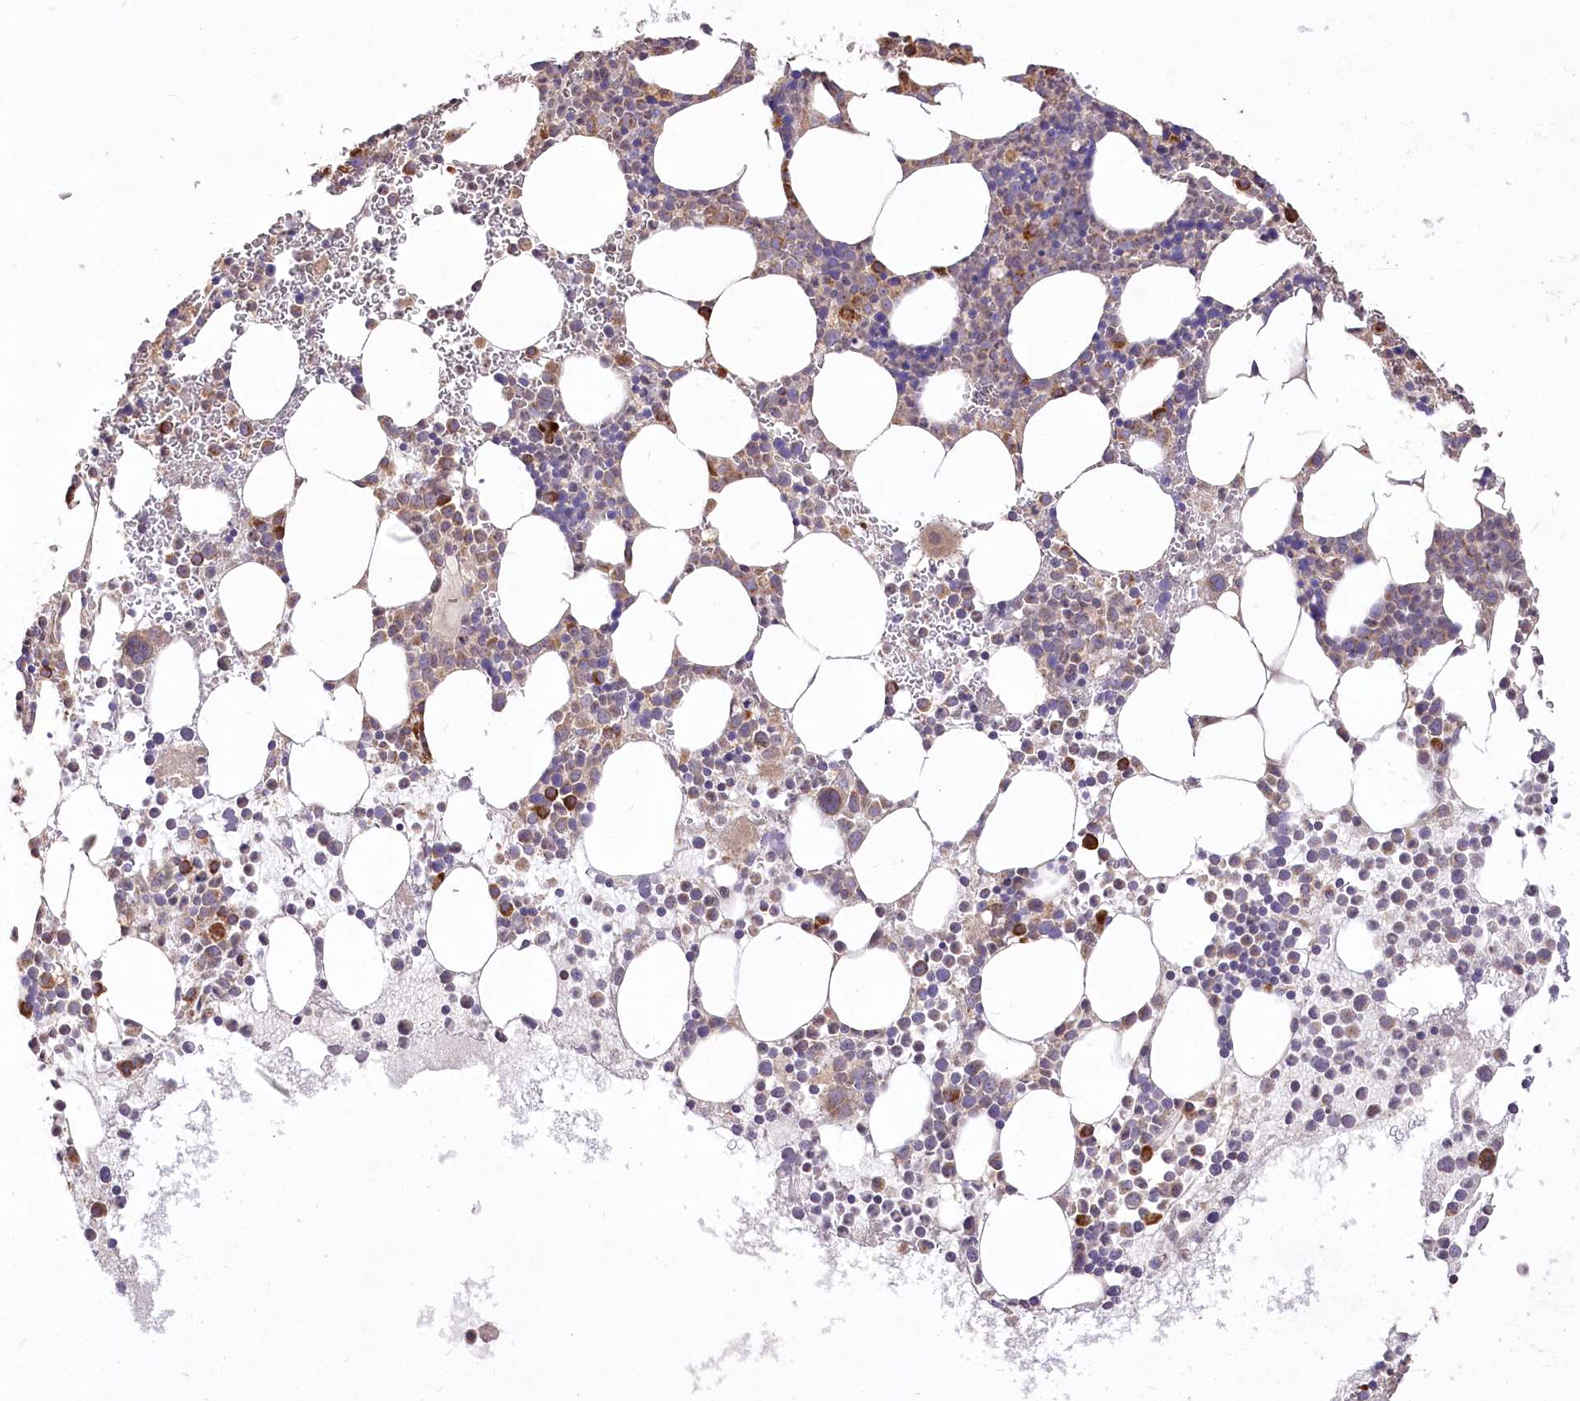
{"staining": {"intensity": "moderate", "quantity": "25%-75%", "location": "cytoplasmic/membranous"}, "tissue": "bone marrow", "cell_type": "Hematopoietic cells", "image_type": "normal", "snomed": [{"axis": "morphology", "description": "Normal tissue, NOS"}, {"axis": "topography", "description": "Bone marrow"}], "caption": "Protein staining by immunohistochemistry reveals moderate cytoplasmic/membranous expression in approximately 25%-75% of hematopoietic cells in unremarkable bone marrow. (IHC, brightfield microscopy, high magnification).", "gene": "STT3B", "patient": {"sex": "female", "age": 78}}